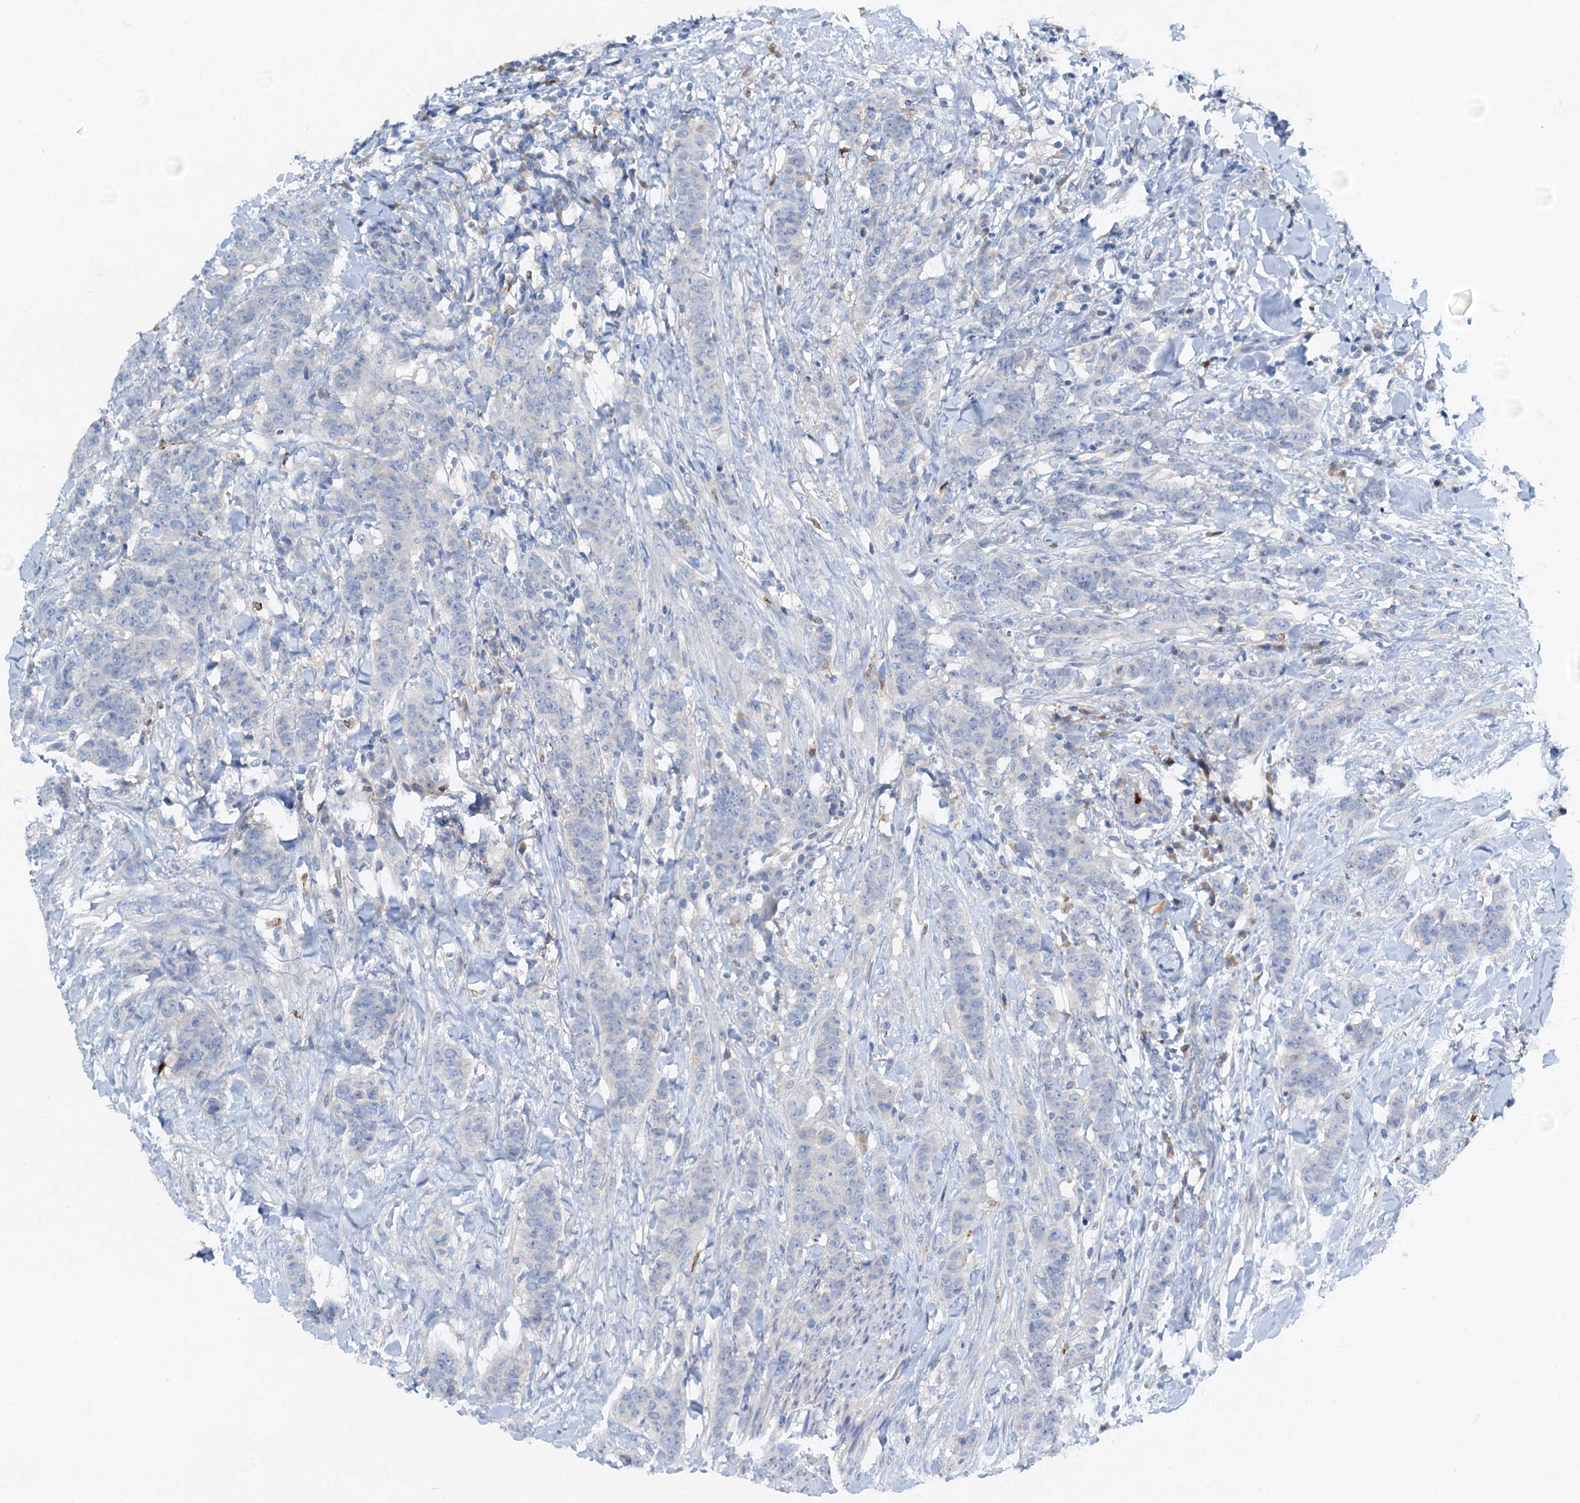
{"staining": {"intensity": "negative", "quantity": "none", "location": "none"}, "tissue": "breast cancer", "cell_type": "Tumor cells", "image_type": "cancer", "snomed": [{"axis": "morphology", "description": "Duct carcinoma"}, {"axis": "topography", "description": "Breast"}], "caption": "DAB immunohistochemical staining of human invasive ductal carcinoma (breast) shows no significant expression in tumor cells.", "gene": "OTOA", "patient": {"sex": "female", "age": 40}}